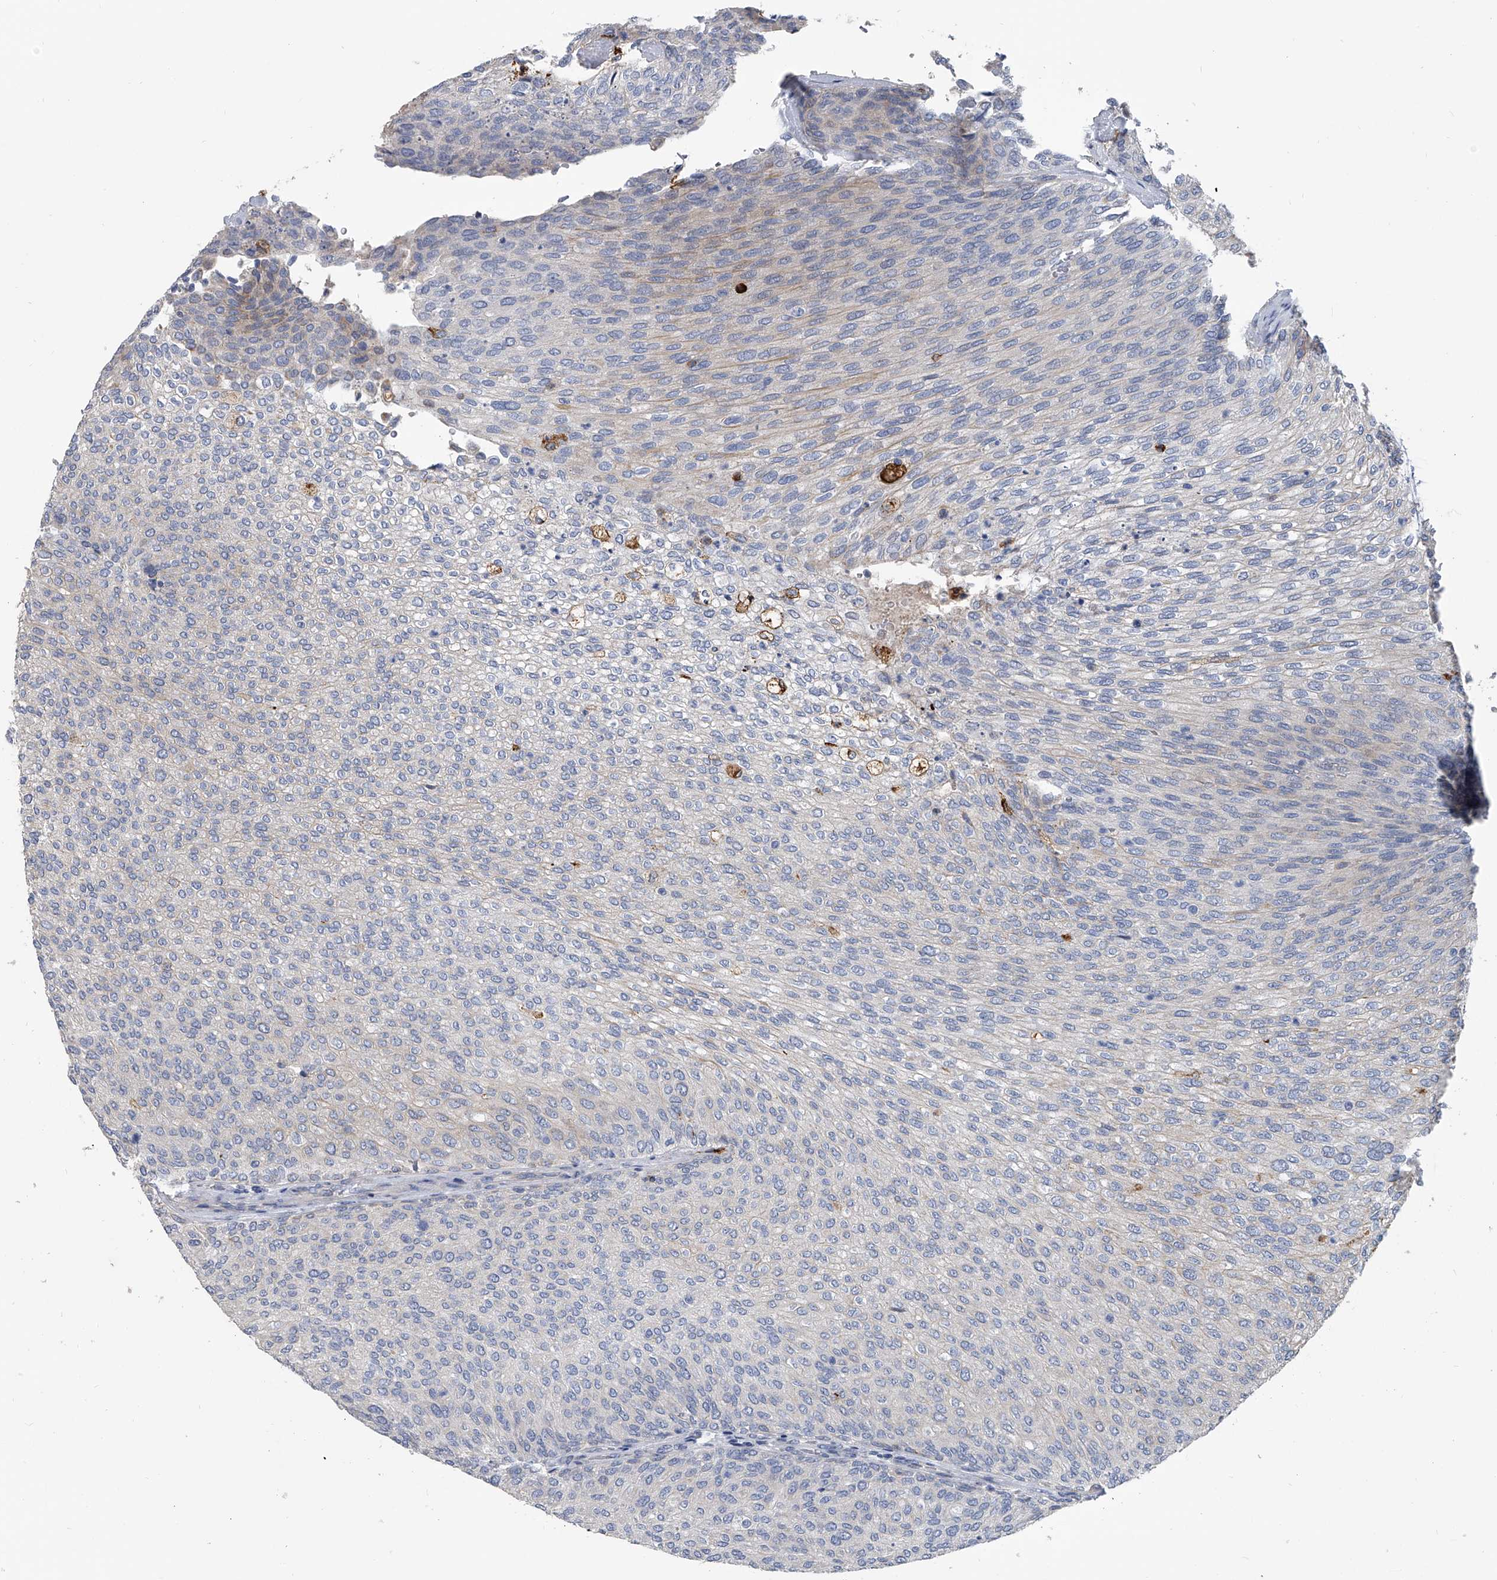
{"staining": {"intensity": "negative", "quantity": "none", "location": "none"}, "tissue": "urothelial cancer", "cell_type": "Tumor cells", "image_type": "cancer", "snomed": [{"axis": "morphology", "description": "Urothelial carcinoma, Low grade"}, {"axis": "topography", "description": "Urinary bladder"}], "caption": "Tumor cells show no significant staining in low-grade urothelial carcinoma.", "gene": "SPP1", "patient": {"sex": "female", "age": 79}}